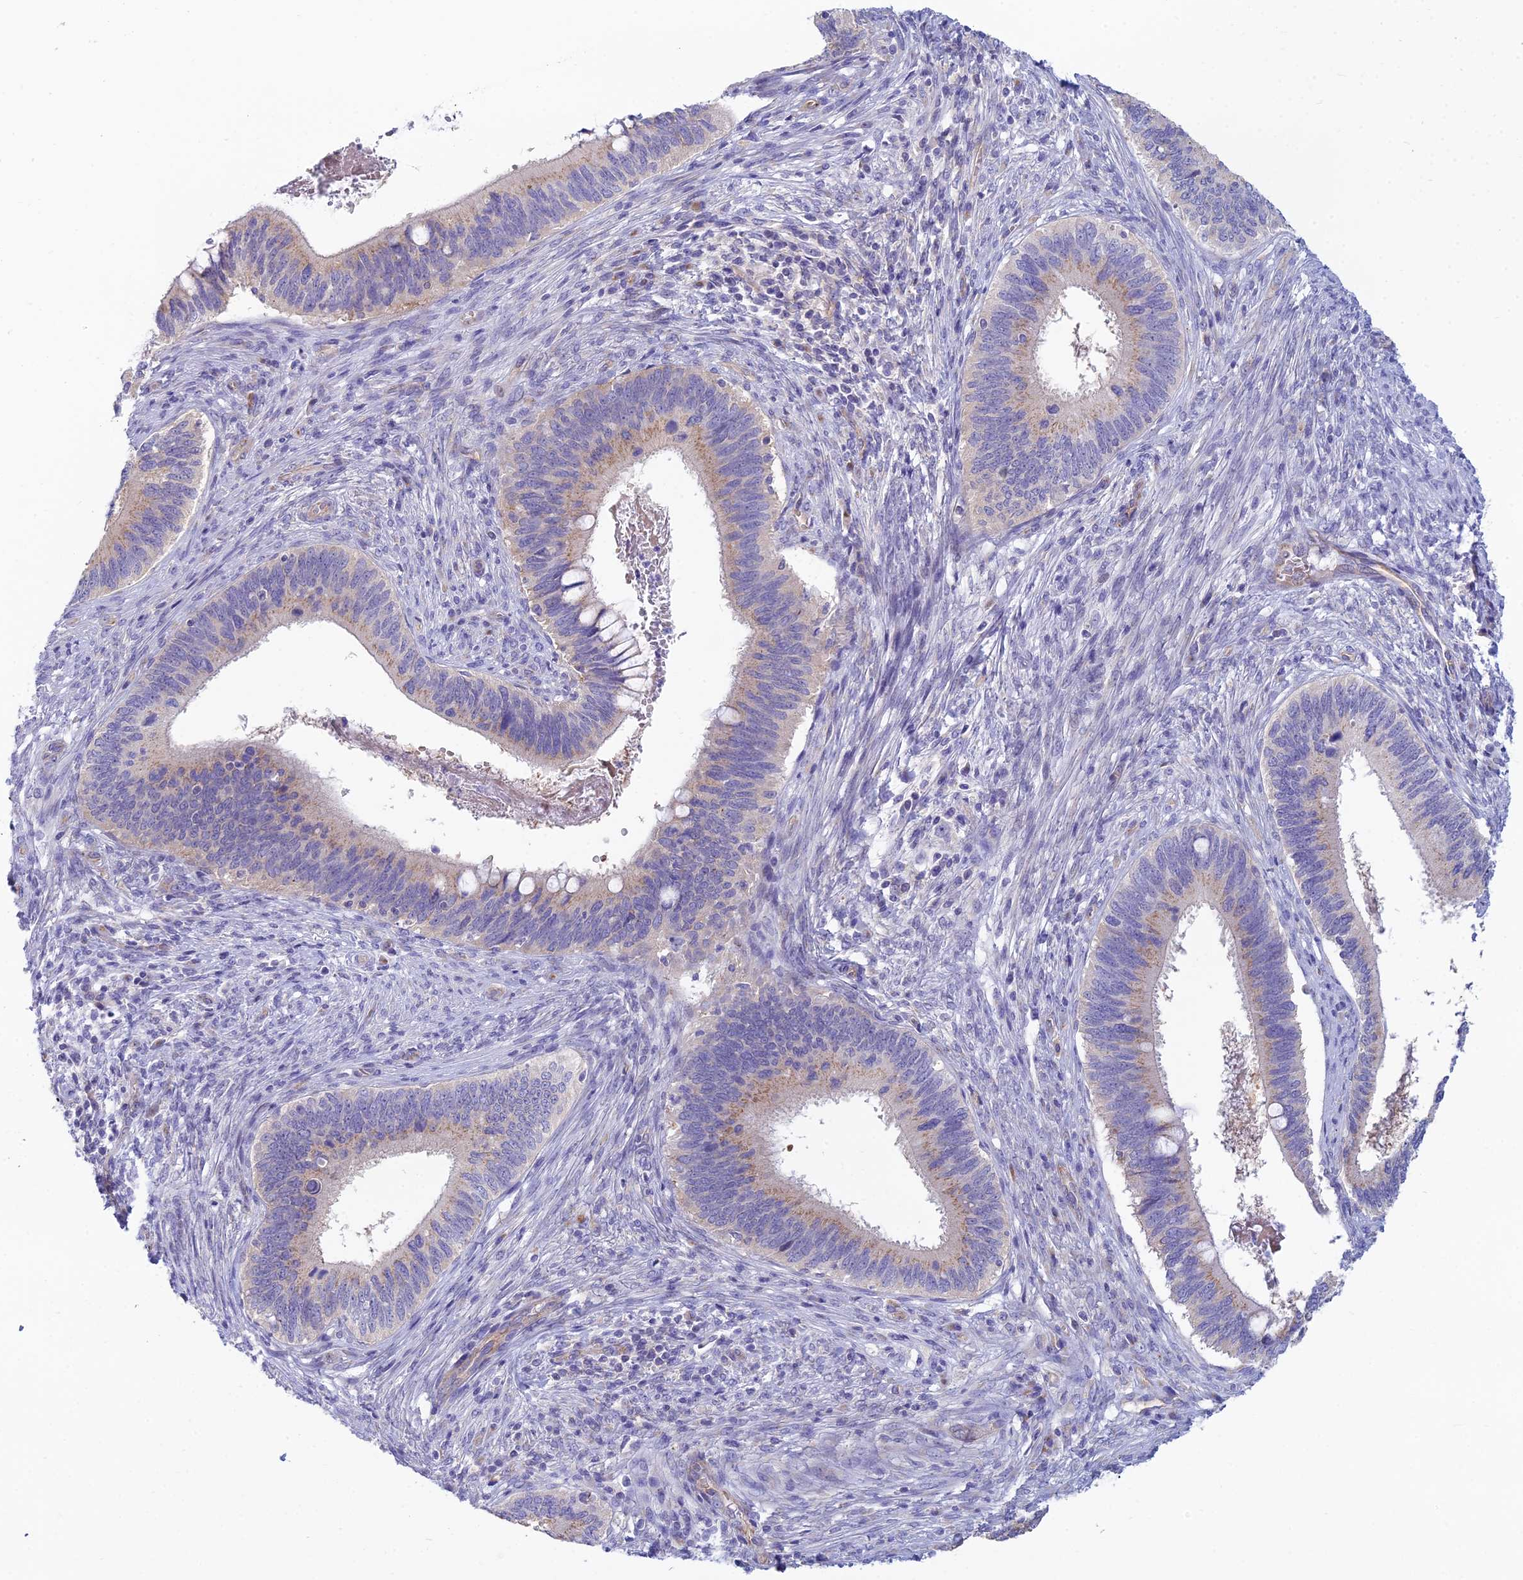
{"staining": {"intensity": "weak", "quantity": "25%-75%", "location": "cytoplasmic/membranous"}, "tissue": "cervical cancer", "cell_type": "Tumor cells", "image_type": "cancer", "snomed": [{"axis": "morphology", "description": "Adenocarcinoma, NOS"}, {"axis": "topography", "description": "Cervix"}], "caption": "Immunohistochemical staining of human cervical adenocarcinoma displays low levels of weak cytoplasmic/membranous protein staining in about 25%-75% of tumor cells.", "gene": "ZNF564", "patient": {"sex": "female", "age": 42}}